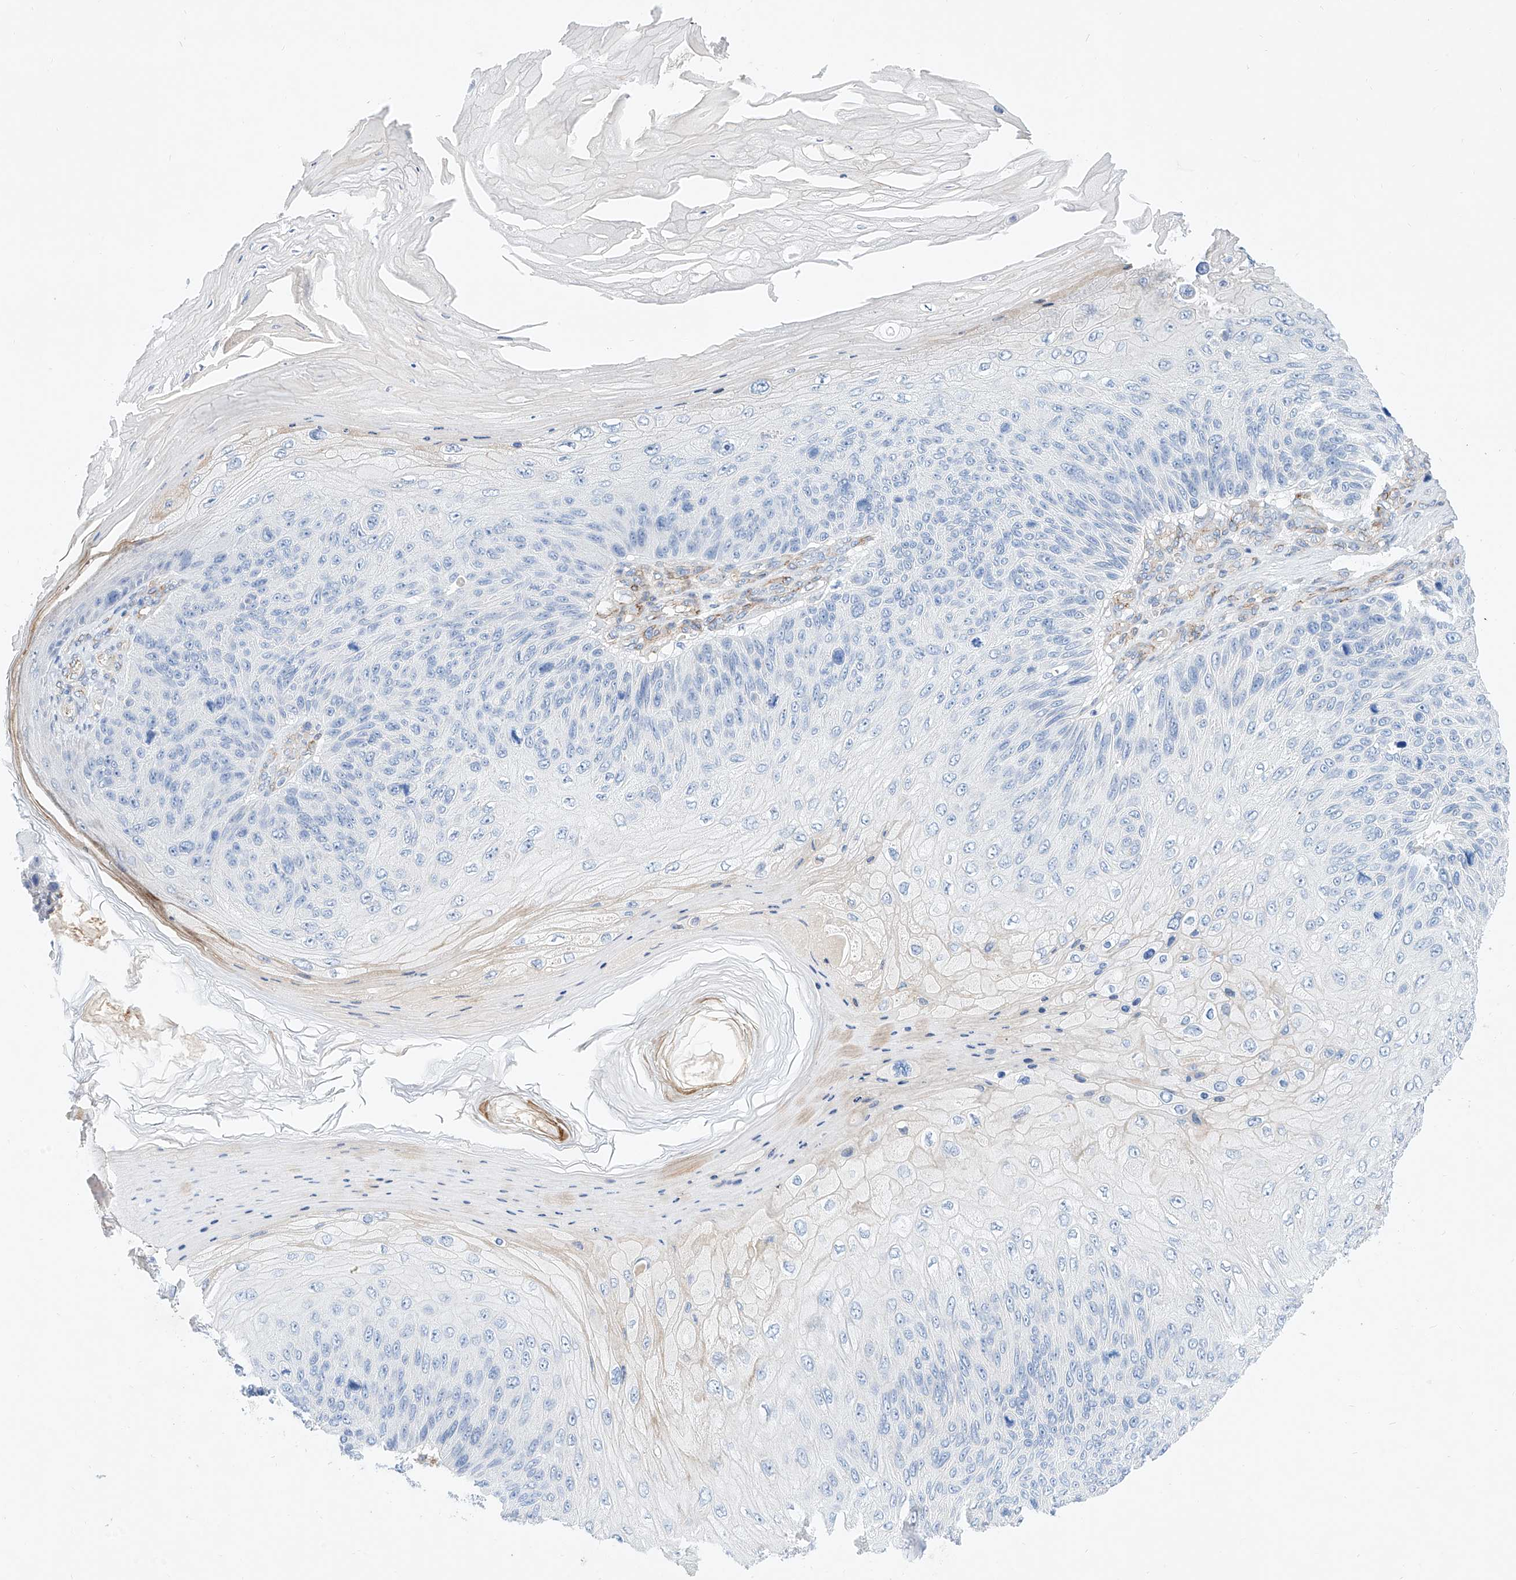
{"staining": {"intensity": "negative", "quantity": "none", "location": "none"}, "tissue": "skin cancer", "cell_type": "Tumor cells", "image_type": "cancer", "snomed": [{"axis": "morphology", "description": "Squamous cell carcinoma, NOS"}, {"axis": "topography", "description": "Skin"}], "caption": "This photomicrograph is of skin squamous cell carcinoma stained with immunohistochemistry to label a protein in brown with the nuclei are counter-stained blue. There is no staining in tumor cells. The staining was performed using DAB to visualize the protein expression in brown, while the nuclei were stained in blue with hematoxylin (Magnification: 20x).", "gene": "SBSPON", "patient": {"sex": "female", "age": 88}}